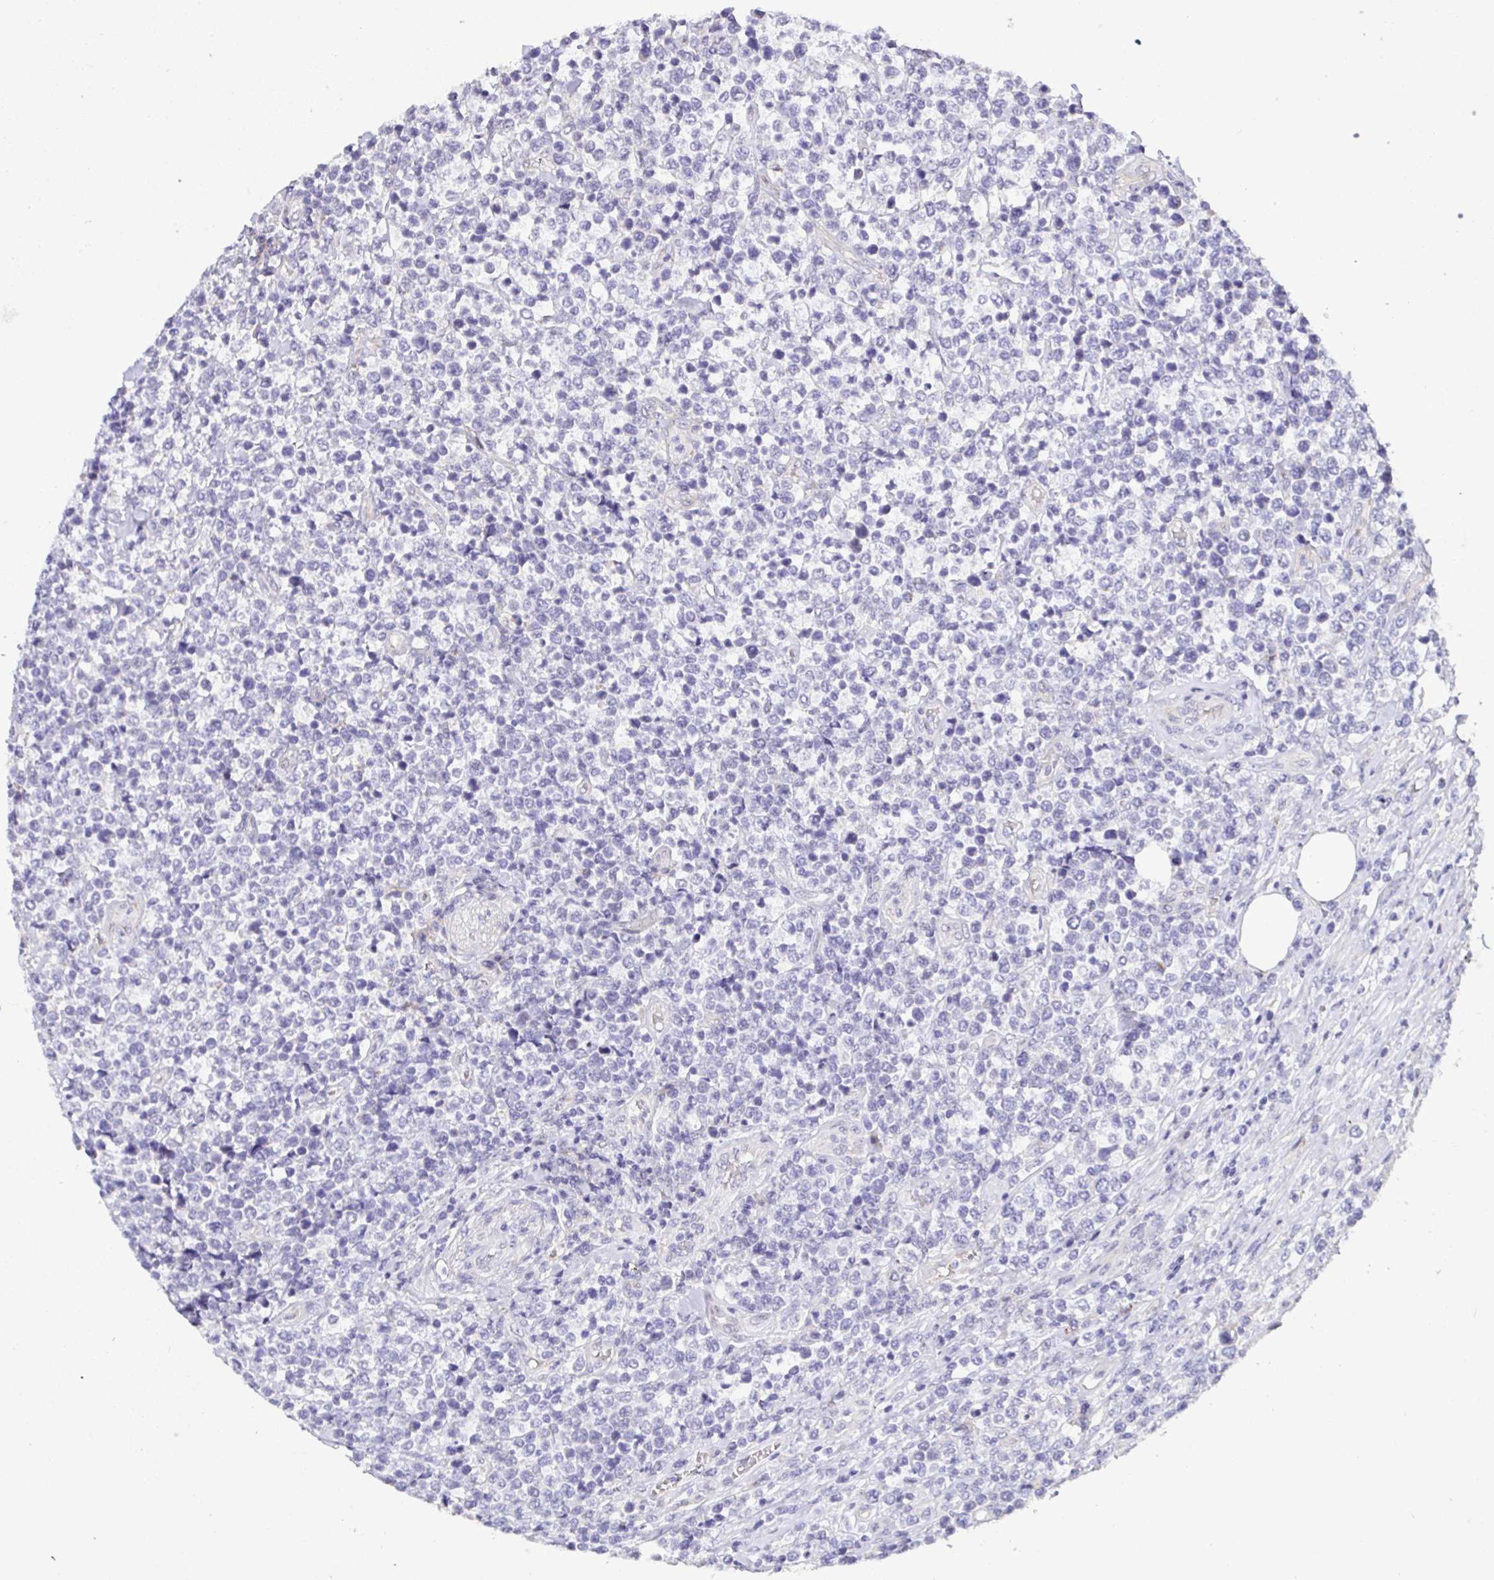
{"staining": {"intensity": "negative", "quantity": "none", "location": "none"}, "tissue": "lymphoma", "cell_type": "Tumor cells", "image_type": "cancer", "snomed": [{"axis": "morphology", "description": "Malignant lymphoma, non-Hodgkin's type, High grade"}, {"axis": "topography", "description": "Soft tissue"}], "caption": "The IHC photomicrograph has no significant staining in tumor cells of lymphoma tissue.", "gene": "NUP188", "patient": {"sex": "female", "age": 56}}